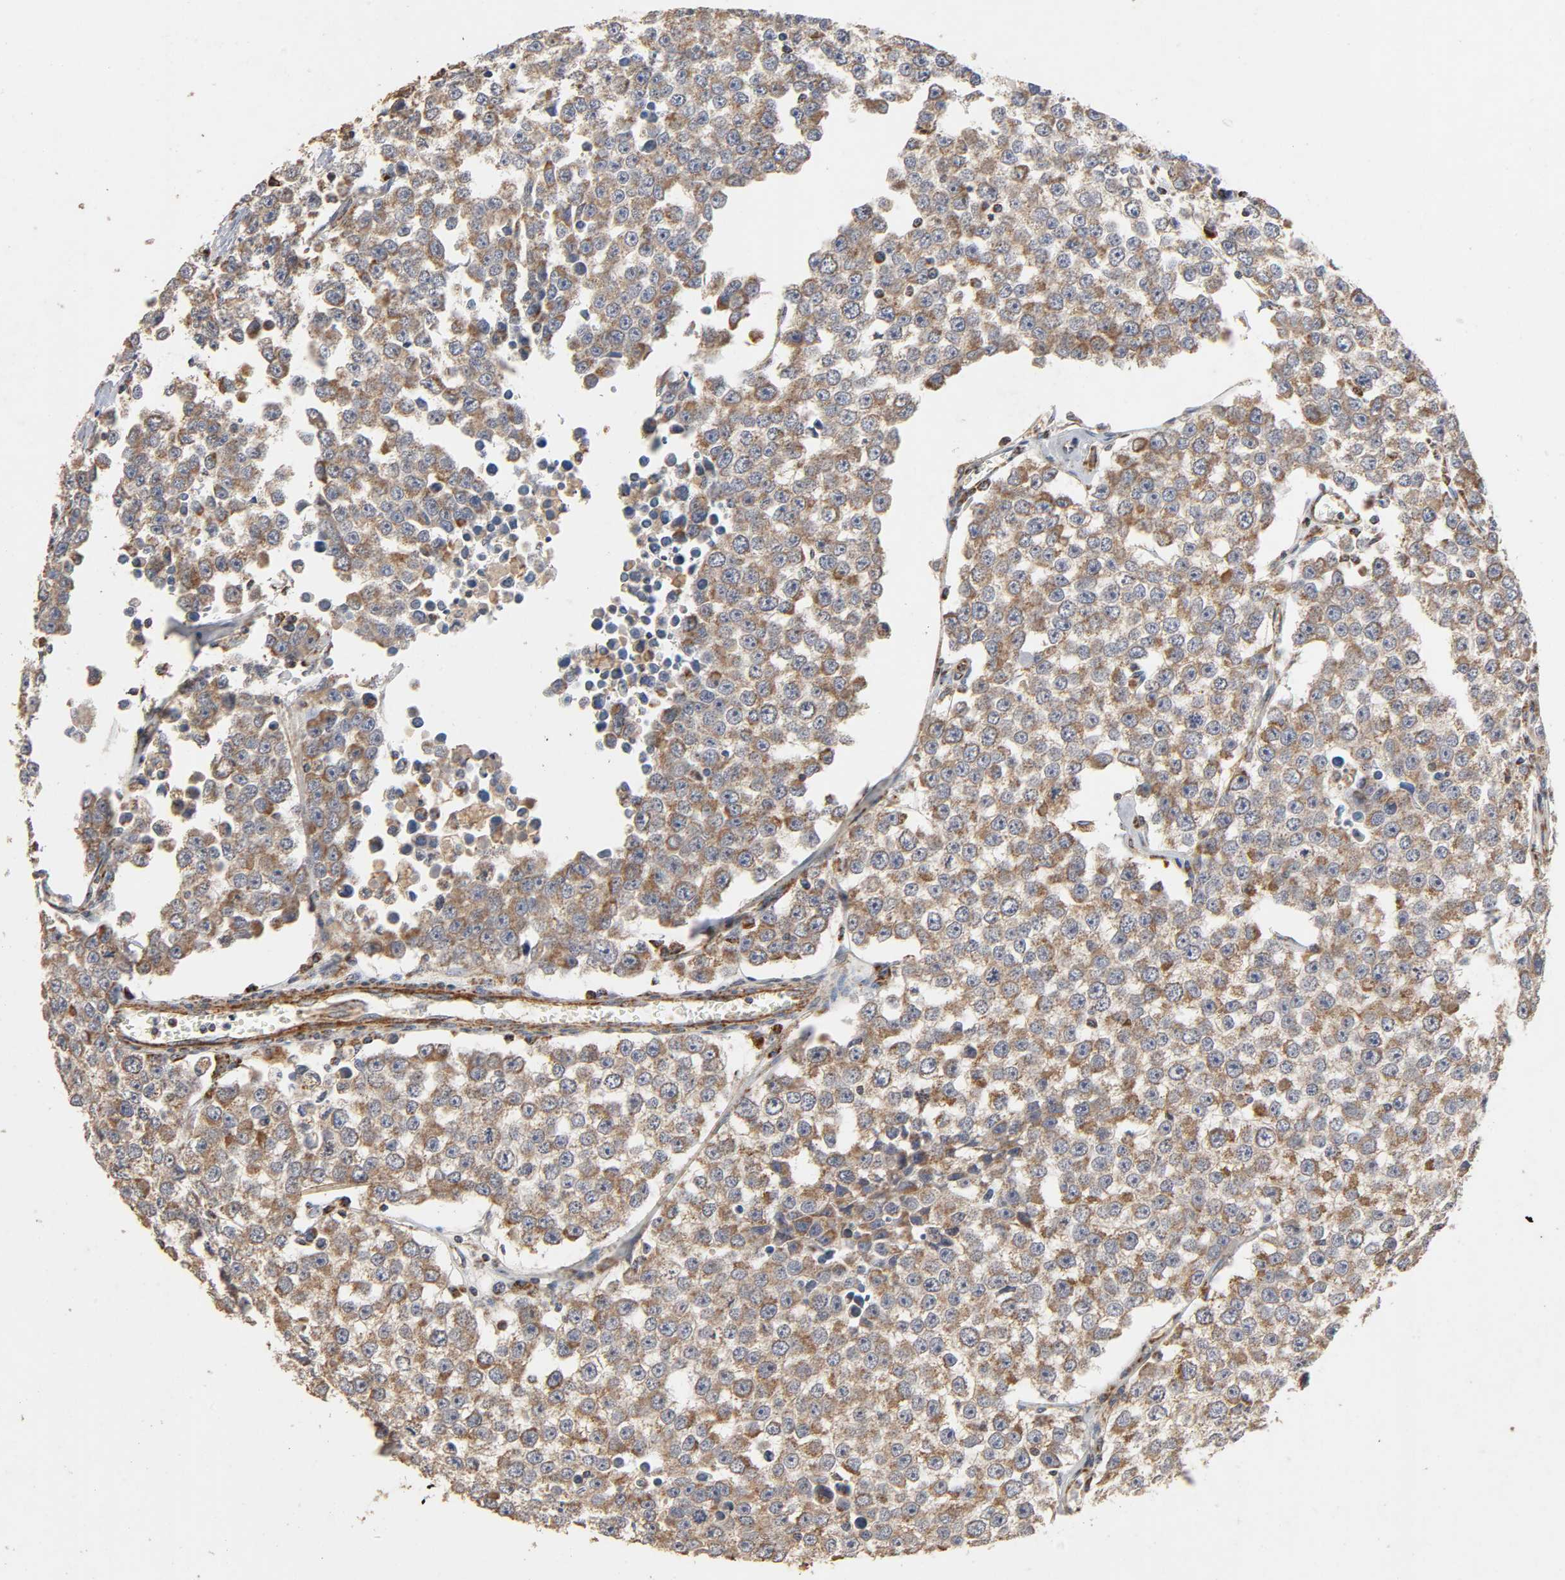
{"staining": {"intensity": "moderate", "quantity": ">75%", "location": "cytoplasmic/membranous"}, "tissue": "testis cancer", "cell_type": "Tumor cells", "image_type": "cancer", "snomed": [{"axis": "morphology", "description": "Seminoma, NOS"}, {"axis": "morphology", "description": "Carcinoma, Embryonal, NOS"}, {"axis": "topography", "description": "Testis"}], "caption": "Immunohistochemical staining of human testis cancer (embryonal carcinoma) displays moderate cytoplasmic/membranous protein expression in approximately >75% of tumor cells. (Brightfield microscopy of DAB IHC at high magnification).", "gene": "NDUFS3", "patient": {"sex": "male", "age": 52}}